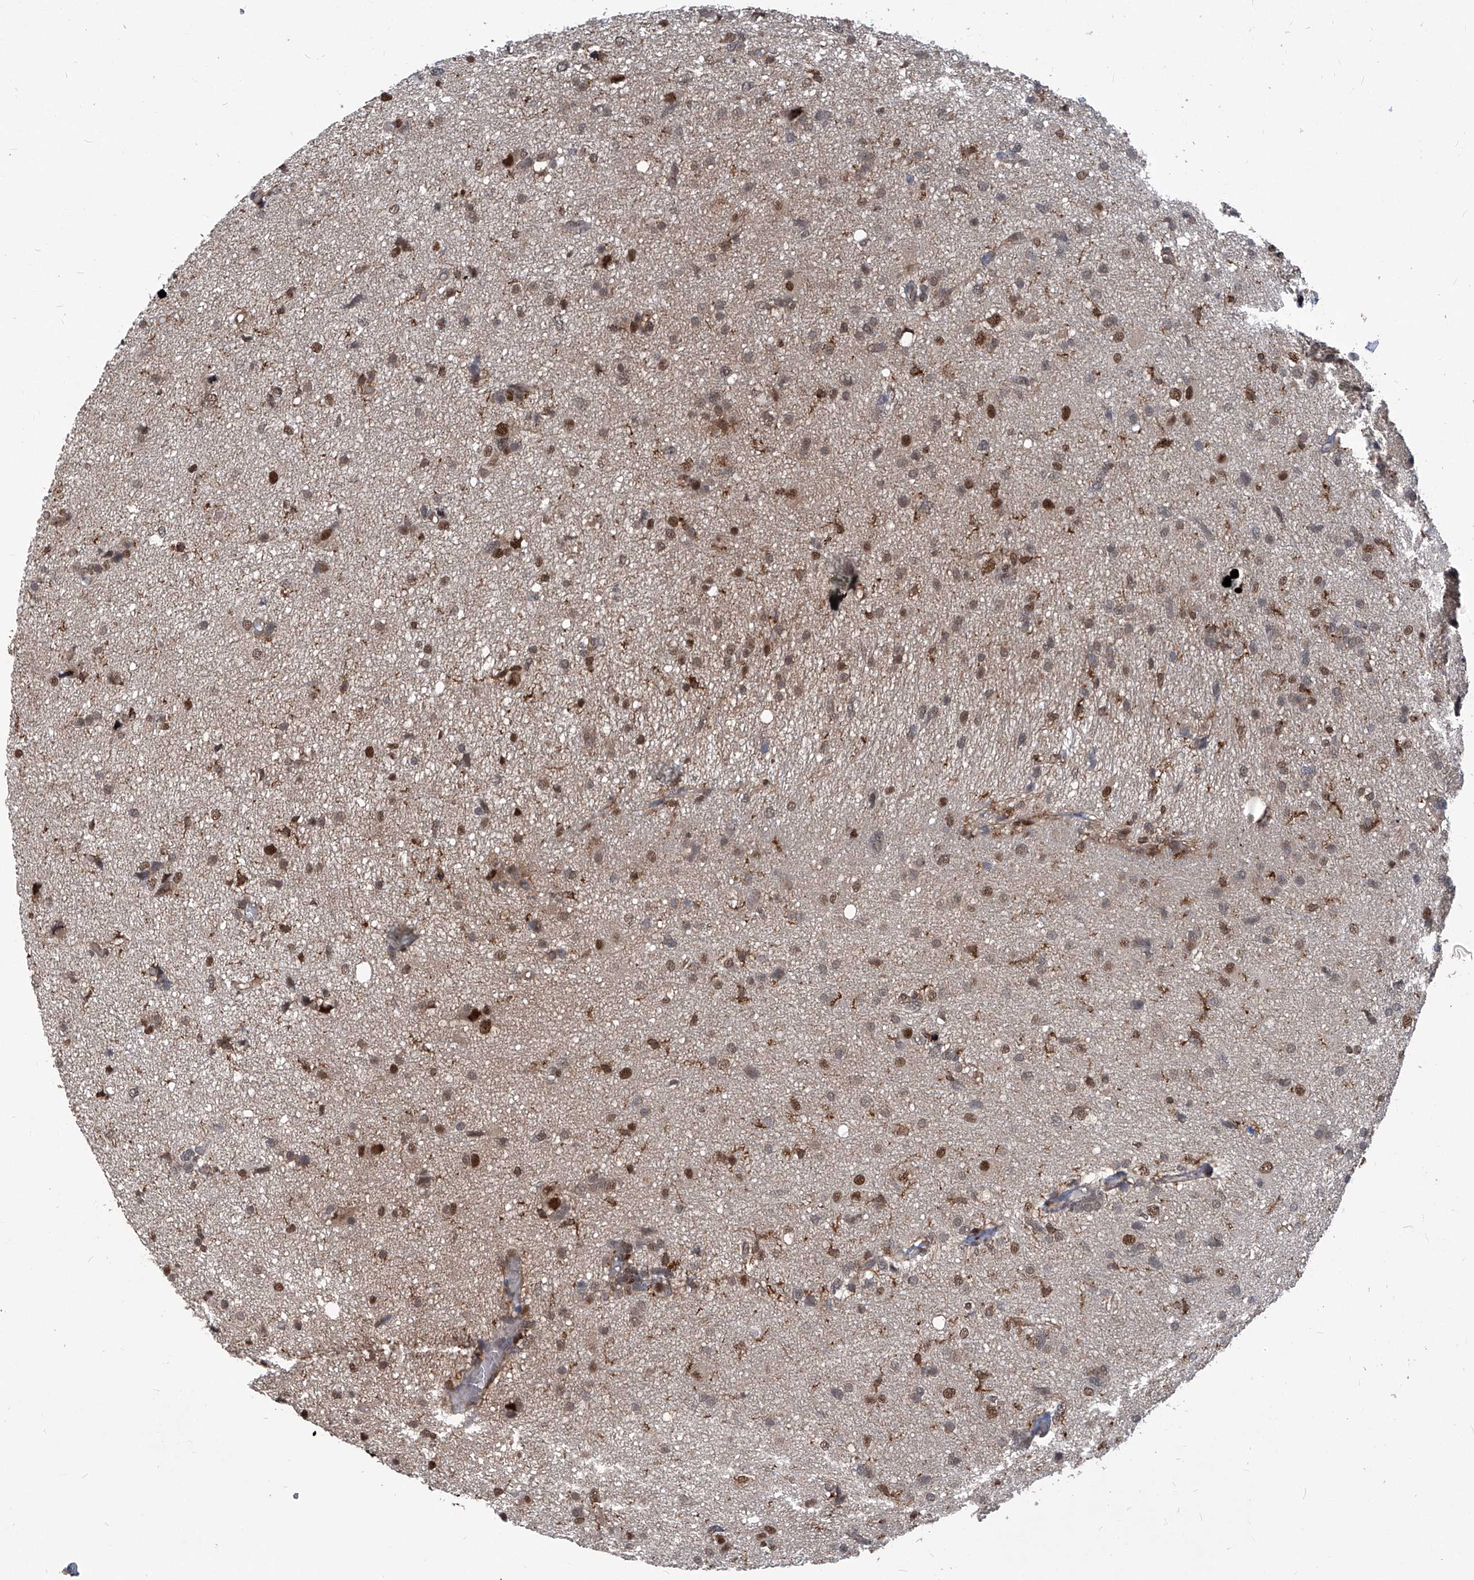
{"staining": {"intensity": "strong", "quantity": "25%-75%", "location": "nuclear"}, "tissue": "glioma", "cell_type": "Tumor cells", "image_type": "cancer", "snomed": [{"axis": "morphology", "description": "Glioma, malignant, High grade"}, {"axis": "topography", "description": "Brain"}], "caption": "A high amount of strong nuclear positivity is appreciated in about 25%-75% of tumor cells in malignant high-grade glioma tissue. The staining was performed using DAB (3,3'-diaminobenzidine) to visualize the protein expression in brown, while the nuclei were stained in blue with hematoxylin (Magnification: 20x).", "gene": "PSMB1", "patient": {"sex": "female", "age": 59}}